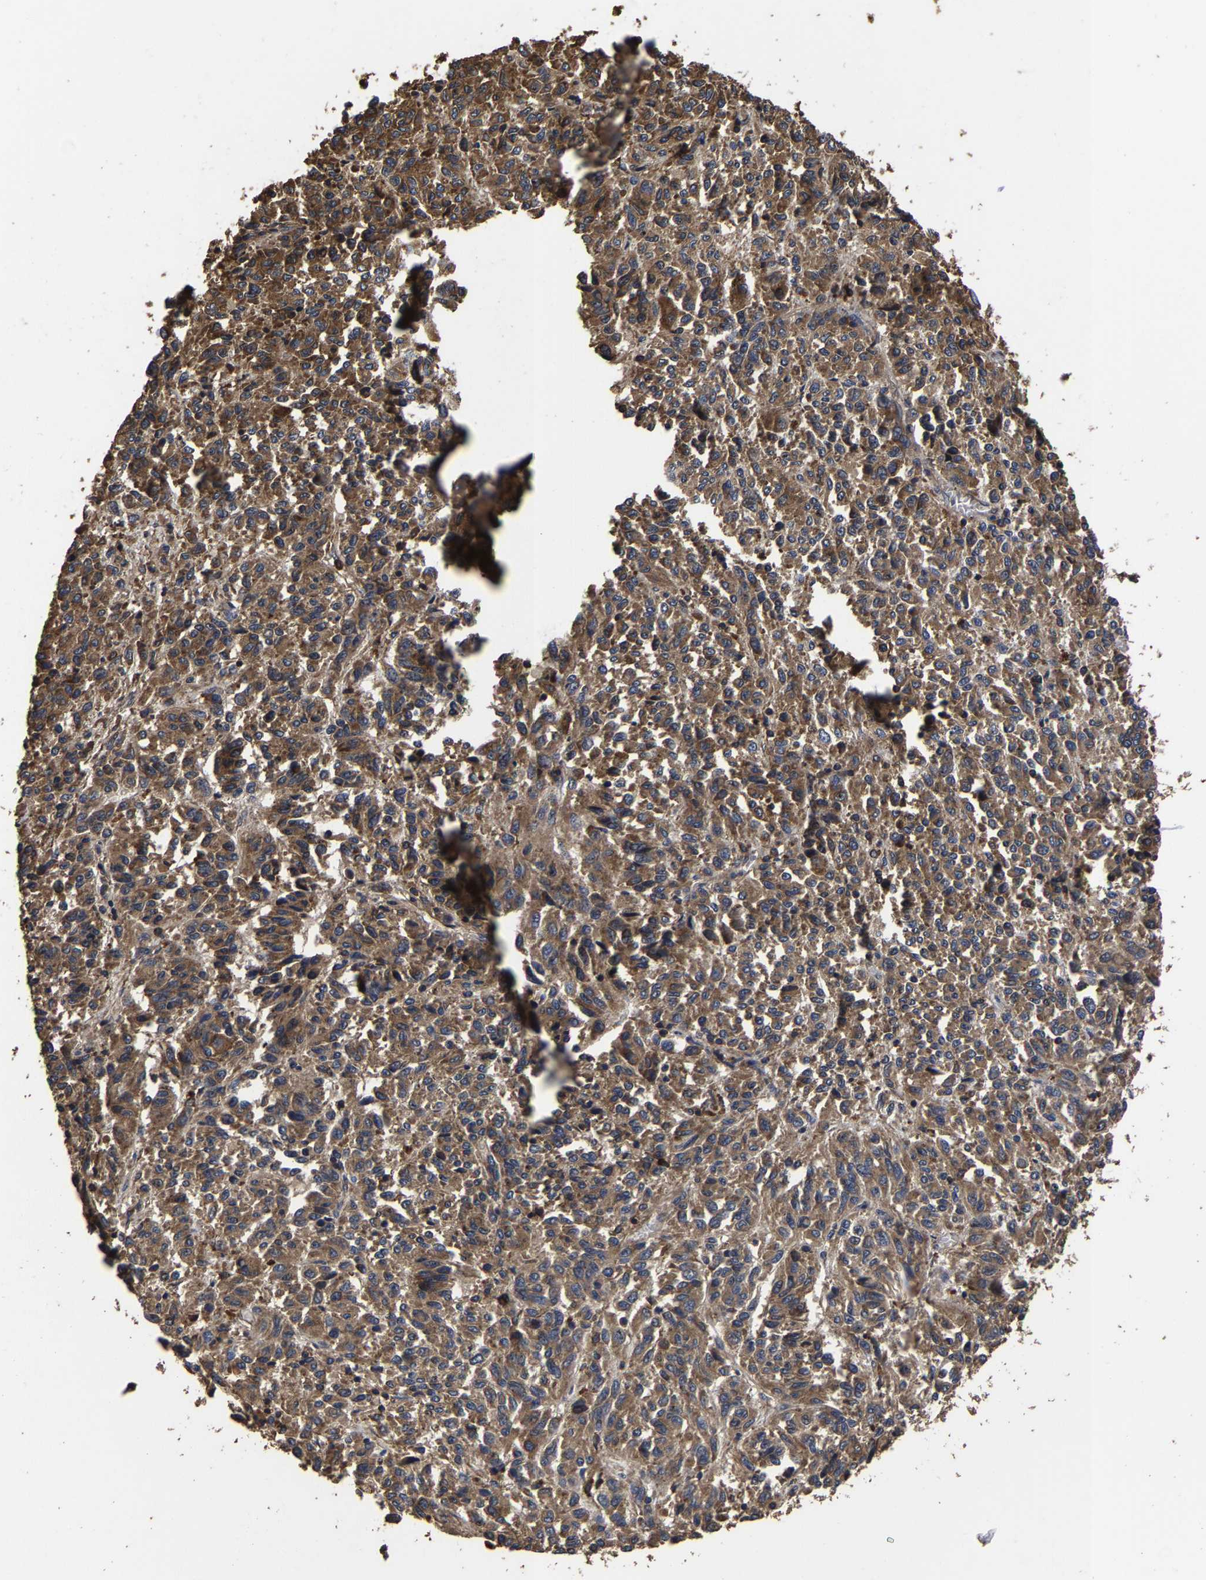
{"staining": {"intensity": "moderate", "quantity": ">75%", "location": "cytoplasmic/membranous"}, "tissue": "melanoma", "cell_type": "Tumor cells", "image_type": "cancer", "snomed": [{"axis": "morphology", "description": "Malignant melanoma, Metastatic site"}, {"axis": "topography", "description": "Lung"}], "caption": "High-magnification brightfield microscopy of malignant melanoma (metastatic site) stained with DAB (brown) and counterstained with hematoxylin (blue). tumor cells exhibit moderate cytoplasmic/membranous staining is seen in approximately>75% of cells.", "gene": "ITCH", "patient": {"sex": "male", "age": 64}}